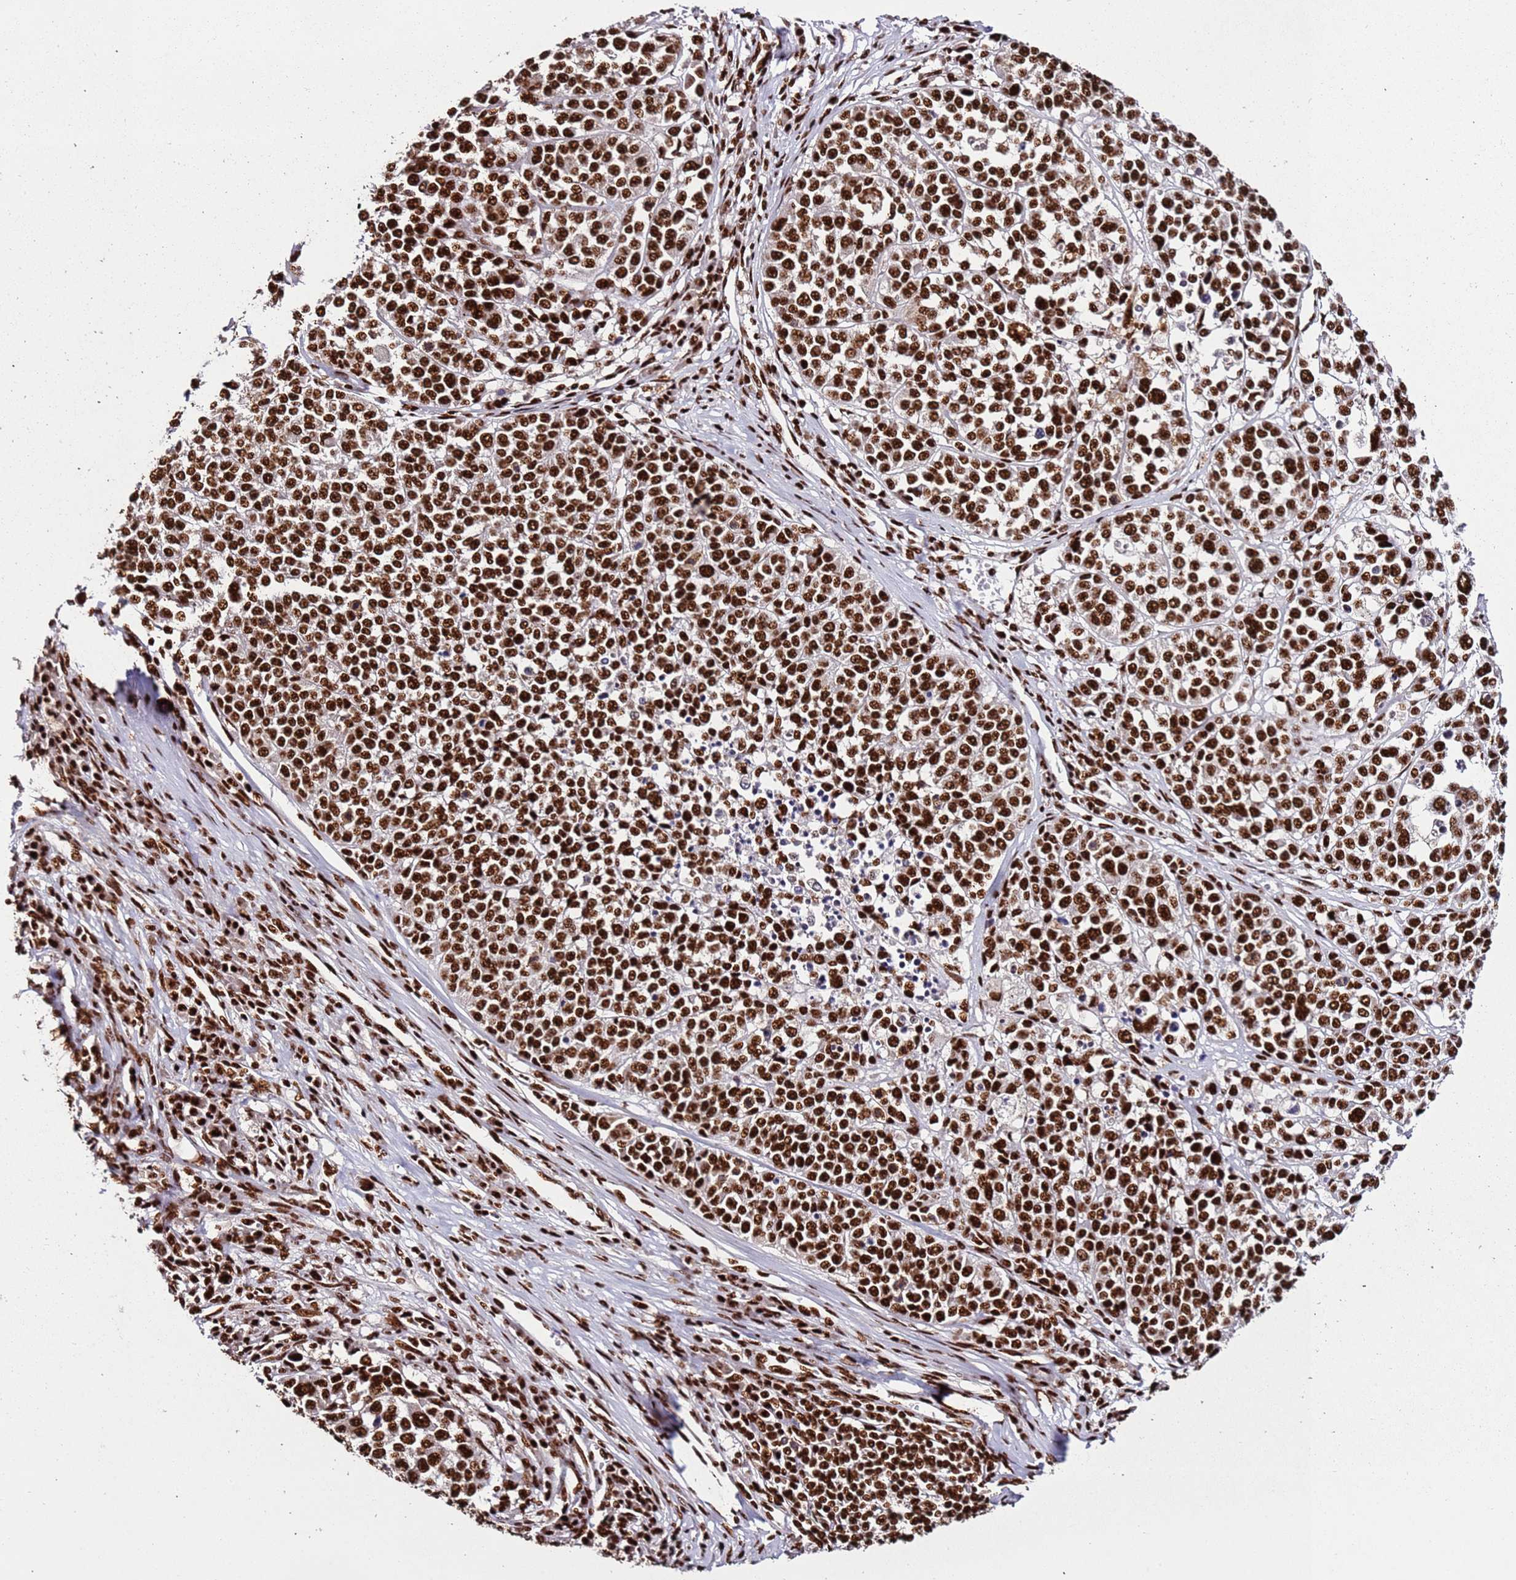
{"staining": {"intensity": "strong", "quantity": ">75%", "location": "nuclear"}, "tissue": "melanoma", "cell_type": "Tumor cells", "image_type": "cancer", "snomed": [{"axis": "morphology", "description": "Malignant melanoma, Metastatic site"}, {"axis": "topography", "description": "Lymph node"}], "caption": "Human melanoma stained with a protein marker reveals strong staining in tumor cells.", "gene": "C6orf226", "patient": {"sex": "male", "age": 44}}